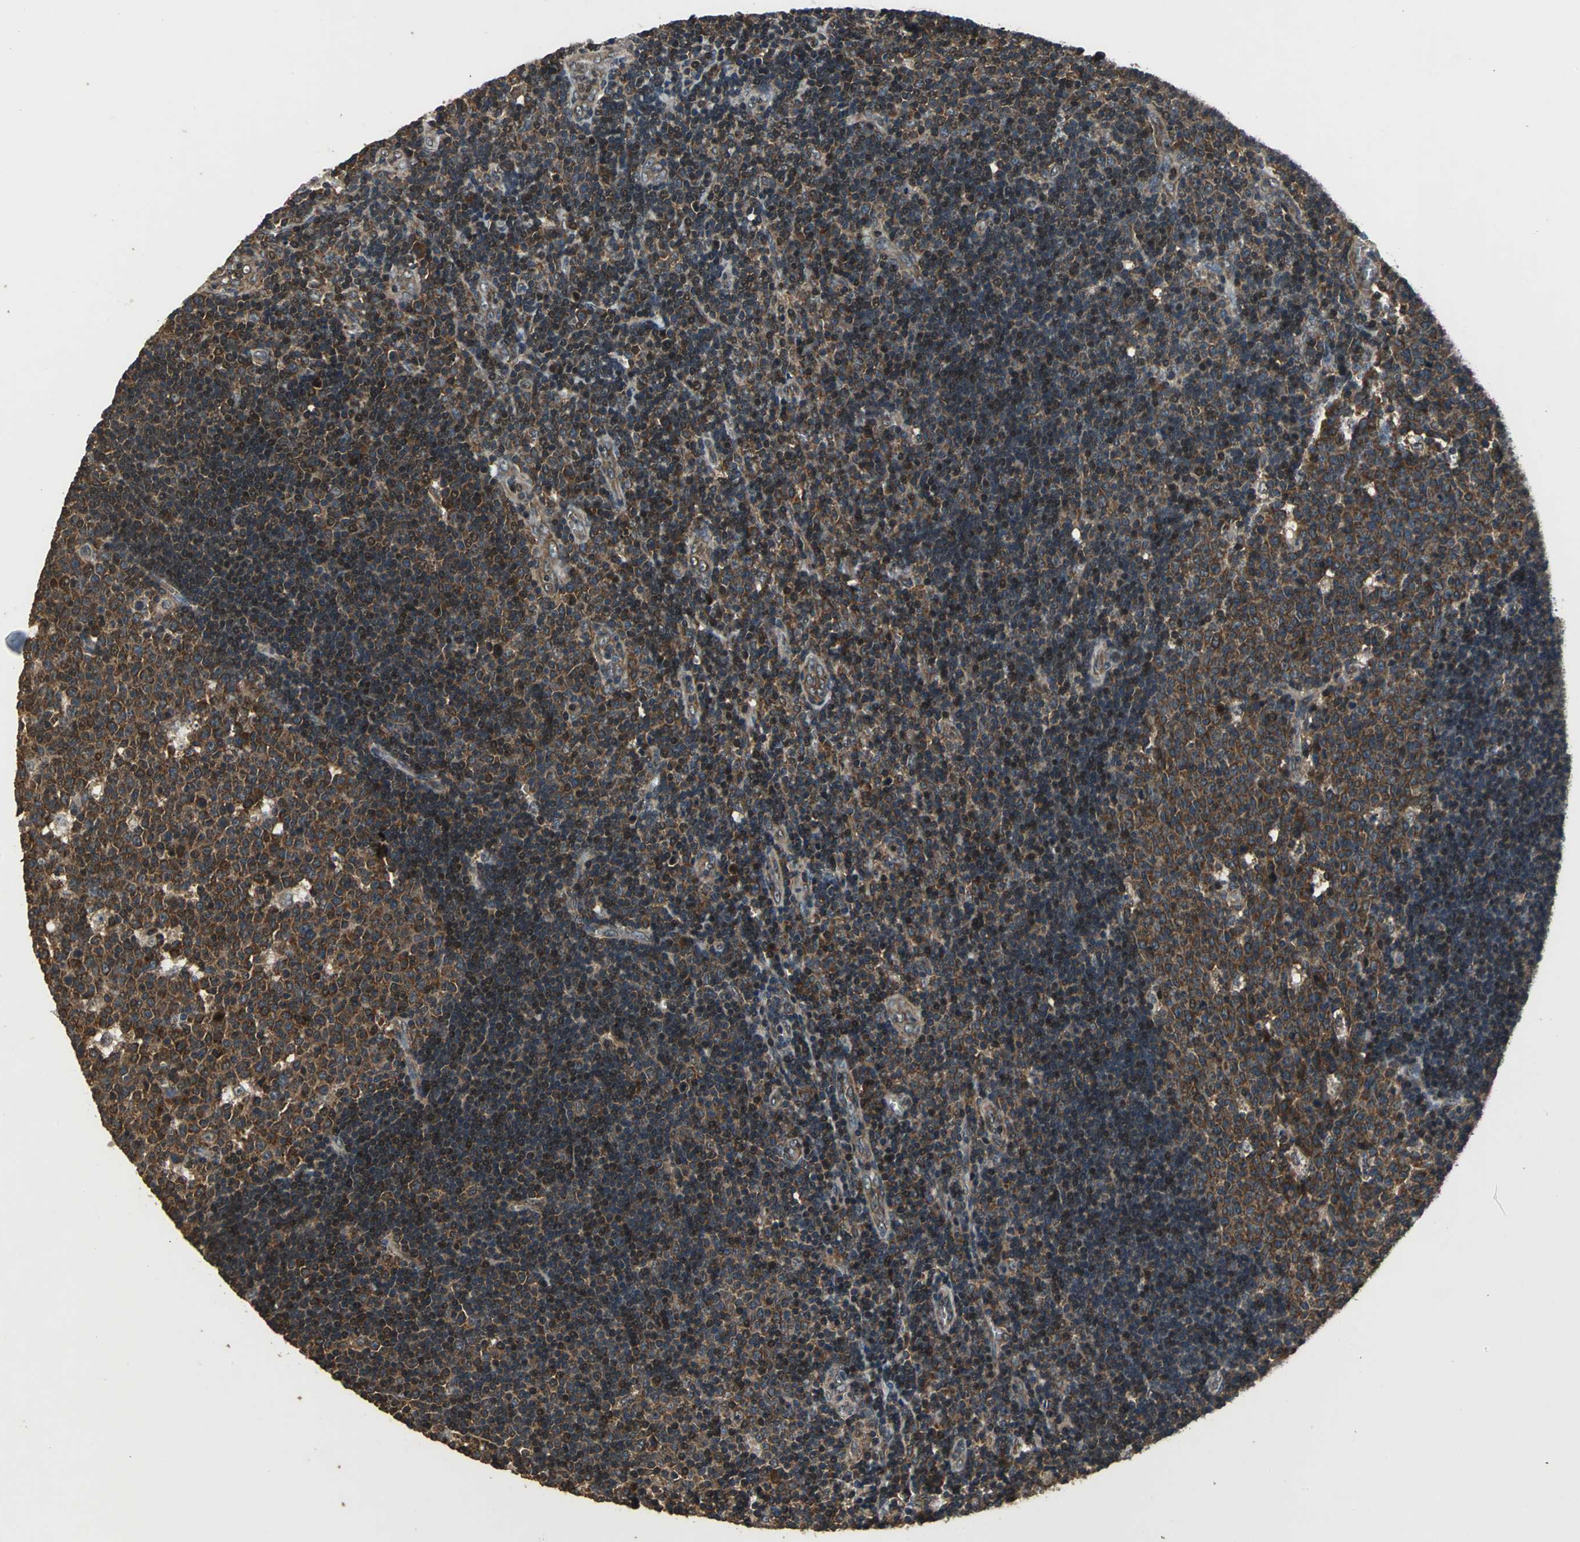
{"staining": {"intensity": "moderate", "quantity": ">75%", "location": "cytoplasmic/membranous"}, "tissue": "lymph node", "cell_type": "Germinal center cells", "image_type": "normal", "snomed": [{"axis": "morphology", "description": "Normal tissue, NOS"}, {"axis": "topography", "description": "Lymph node"}, {"axis": "topography", "description": "Salivary gland"}], "caption": "Immunohistochemical staining of benign human lymph node demonstrates >75% levels of moderate cytoplasmic/membranous protein expression in approximately >75% of germinal center cells.", "gene": "EIF2B2", "patient": {"sex": "male", "age": 8}}